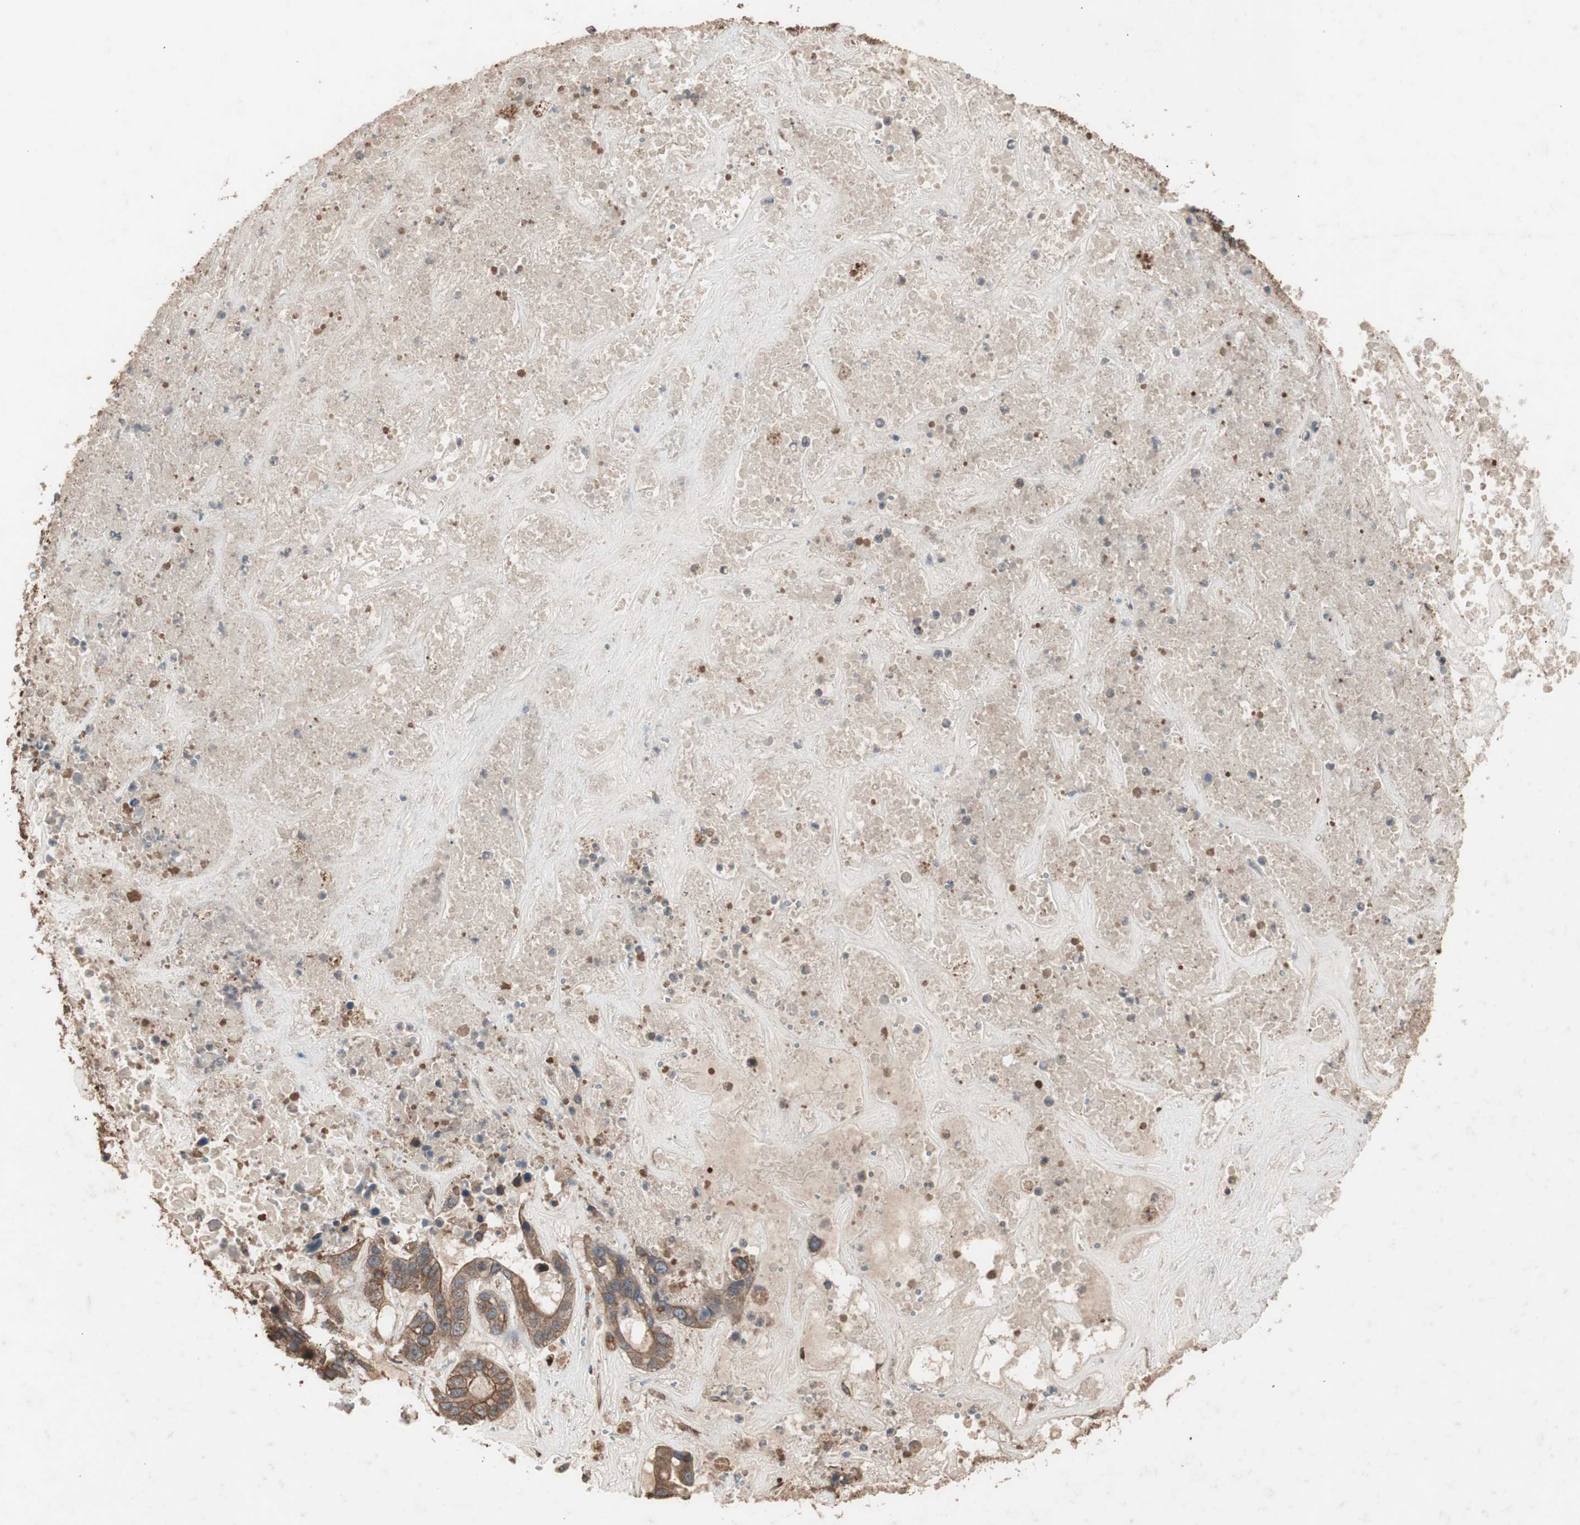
{"staining": {"intensity": "moderate", "quantity": ">75%", "location": "cytoplasmic/membranous"}, "tissue": "liver cancer", "cell_type": "Tumor cells", "image_type": "cancer", "snomed": [{"axis": "morphology", "description": "Cholangiocarcinoma"}, {"axis": "topography", "description": "Liver"}], "caption": "Liver cholangiocarcinoma stained with DAB IHC shows medium levels of moderate cytoplasmic/membranous positivity in approximately >75% of tumor cells. (brown staining indicates protein expression, while blue staining denotes nuclei).", "gene": "LZTS1", "patient": {"sex": "female", "age": 65}}